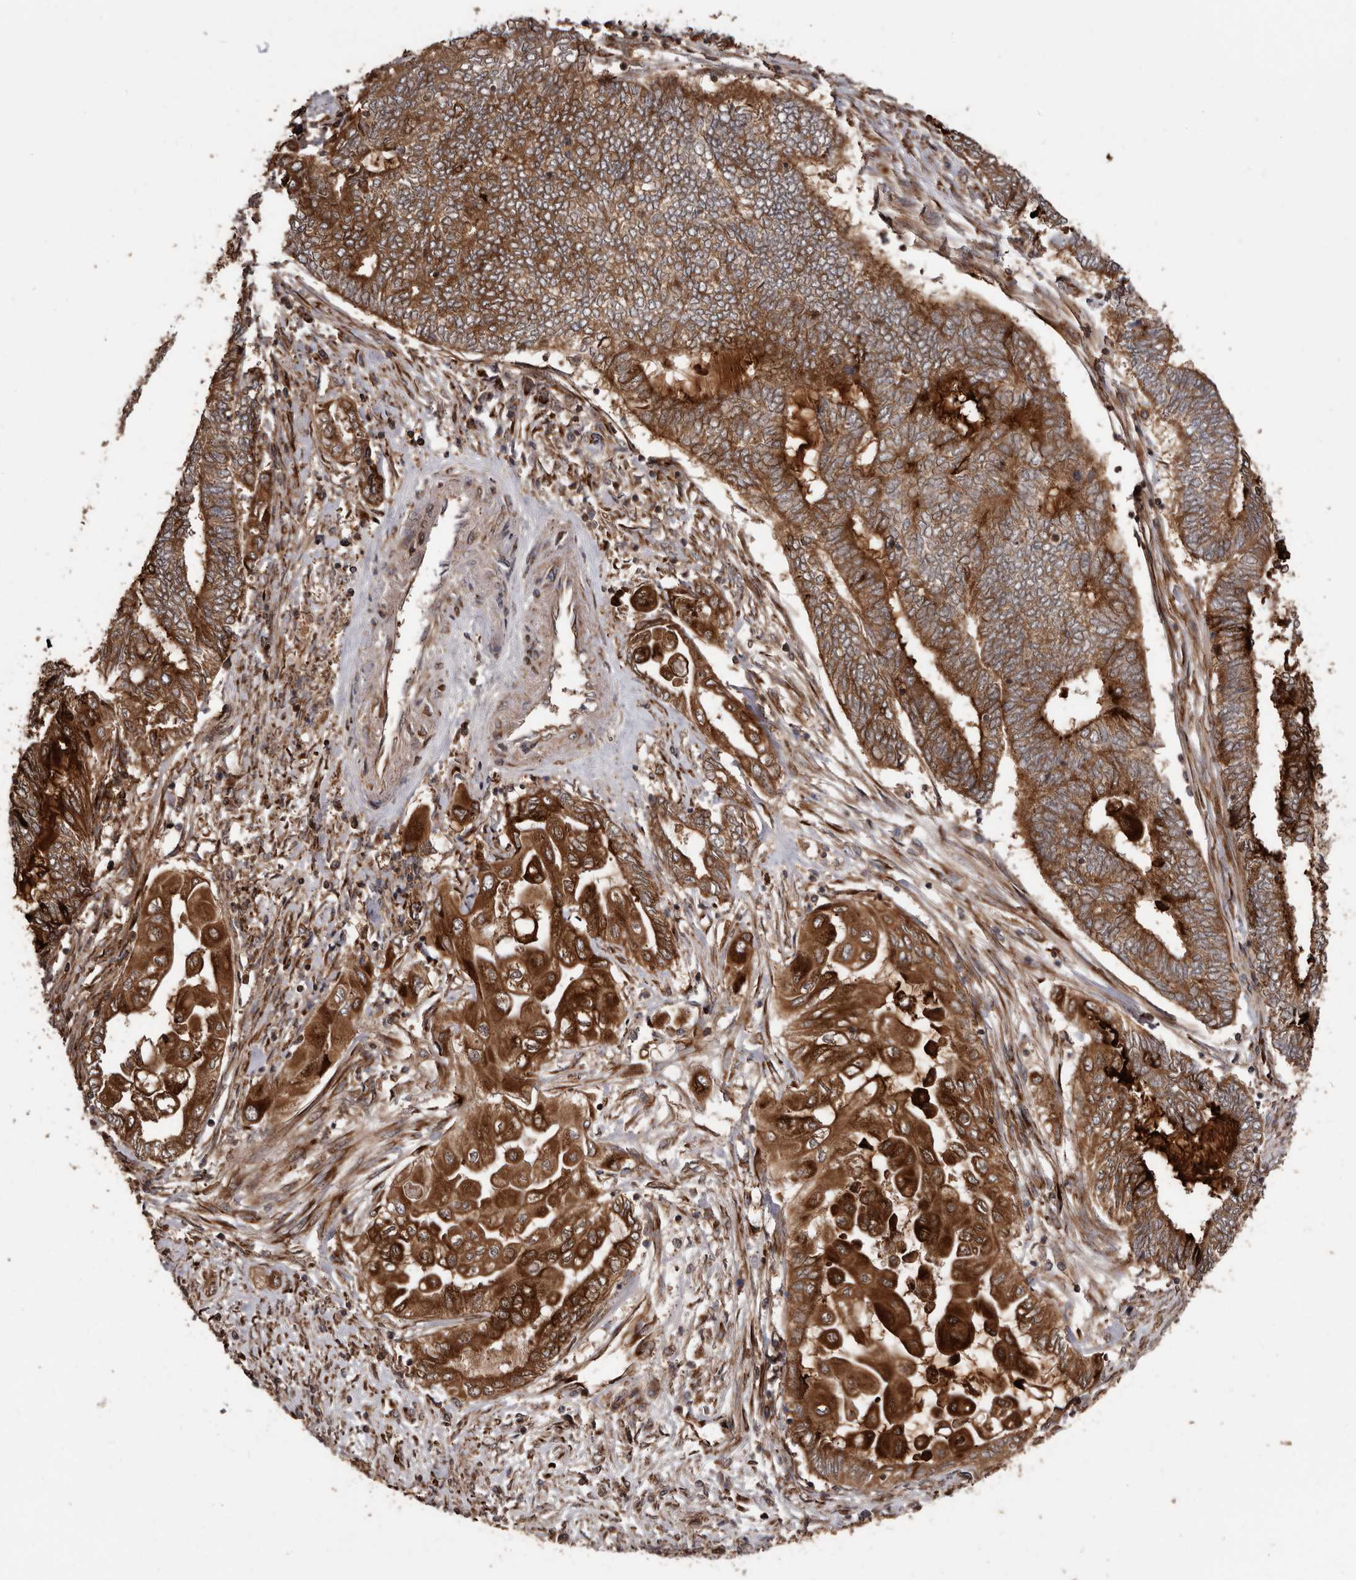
{"staining": {"intensity": "strong", "quantity": ">75%", "location": "cytoplasmic/membranous"}, "tissue": "endometrial cancer", "cell_type": "Tumor cells", "image_type": "cancer", "snomed": [{"axis": "morphology", "description": "Adenocarcinoma, NOS"}, {"axis": "topography", "description": "Uterus"}, {"axis": "topography", "description": "Endometrium"}], "caption": "This image reveals immunohistochemistry (IHC) staining of endometrial adenocarcinoma, with high strong cytoplasmic/membranous positivity in approximately >75% of tumor cells.", "gene": "FLAD1", "patient": {"sex": "female", "age": 70}}